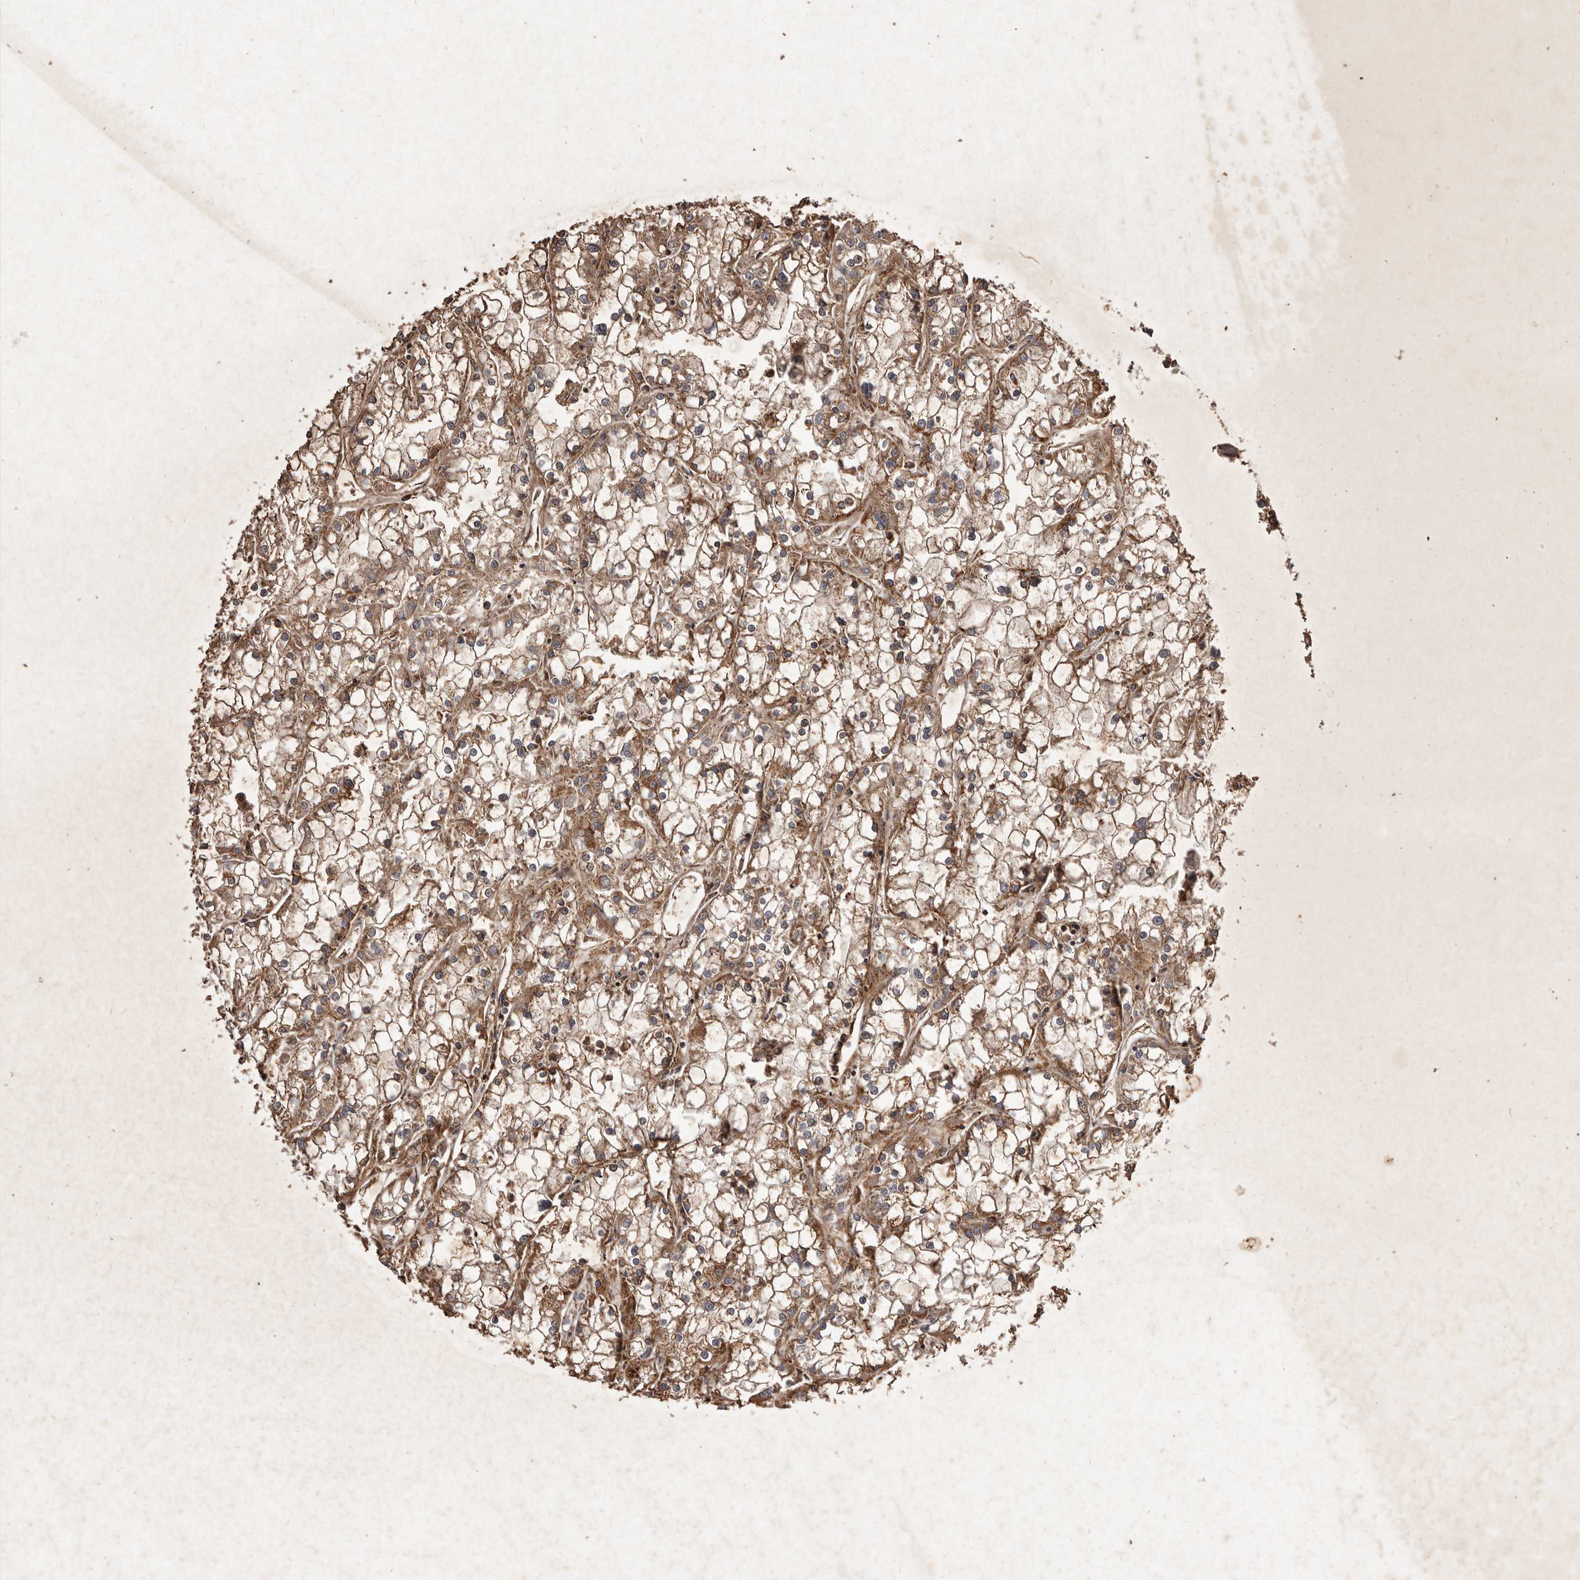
{"staining": {"intensity": "moderate", "quantity": ">75%", "location": "cytoplasmic/membranous"}, "tissue": "renal cancer", "cell_type": "Tumor cells", "image_type": "cancer", "snomed": [{"axis": "morphology", "description": "Adenocarcinoma, NOS"}, {"axis": "topography", "description": "Kidney"}], "caption": "Immunohistochemical staining of renal adenocarcinoma displays medium levels of moderate cytoplasmic/membranous protein positivity in about >75% of tumor cells. Using DAB (brown) and hematoxylin (blue) stains, captured at high magnification using brightfield microscopy.", "gene": "CXCL14", "patient": {"sex": "female", "age": 52}}